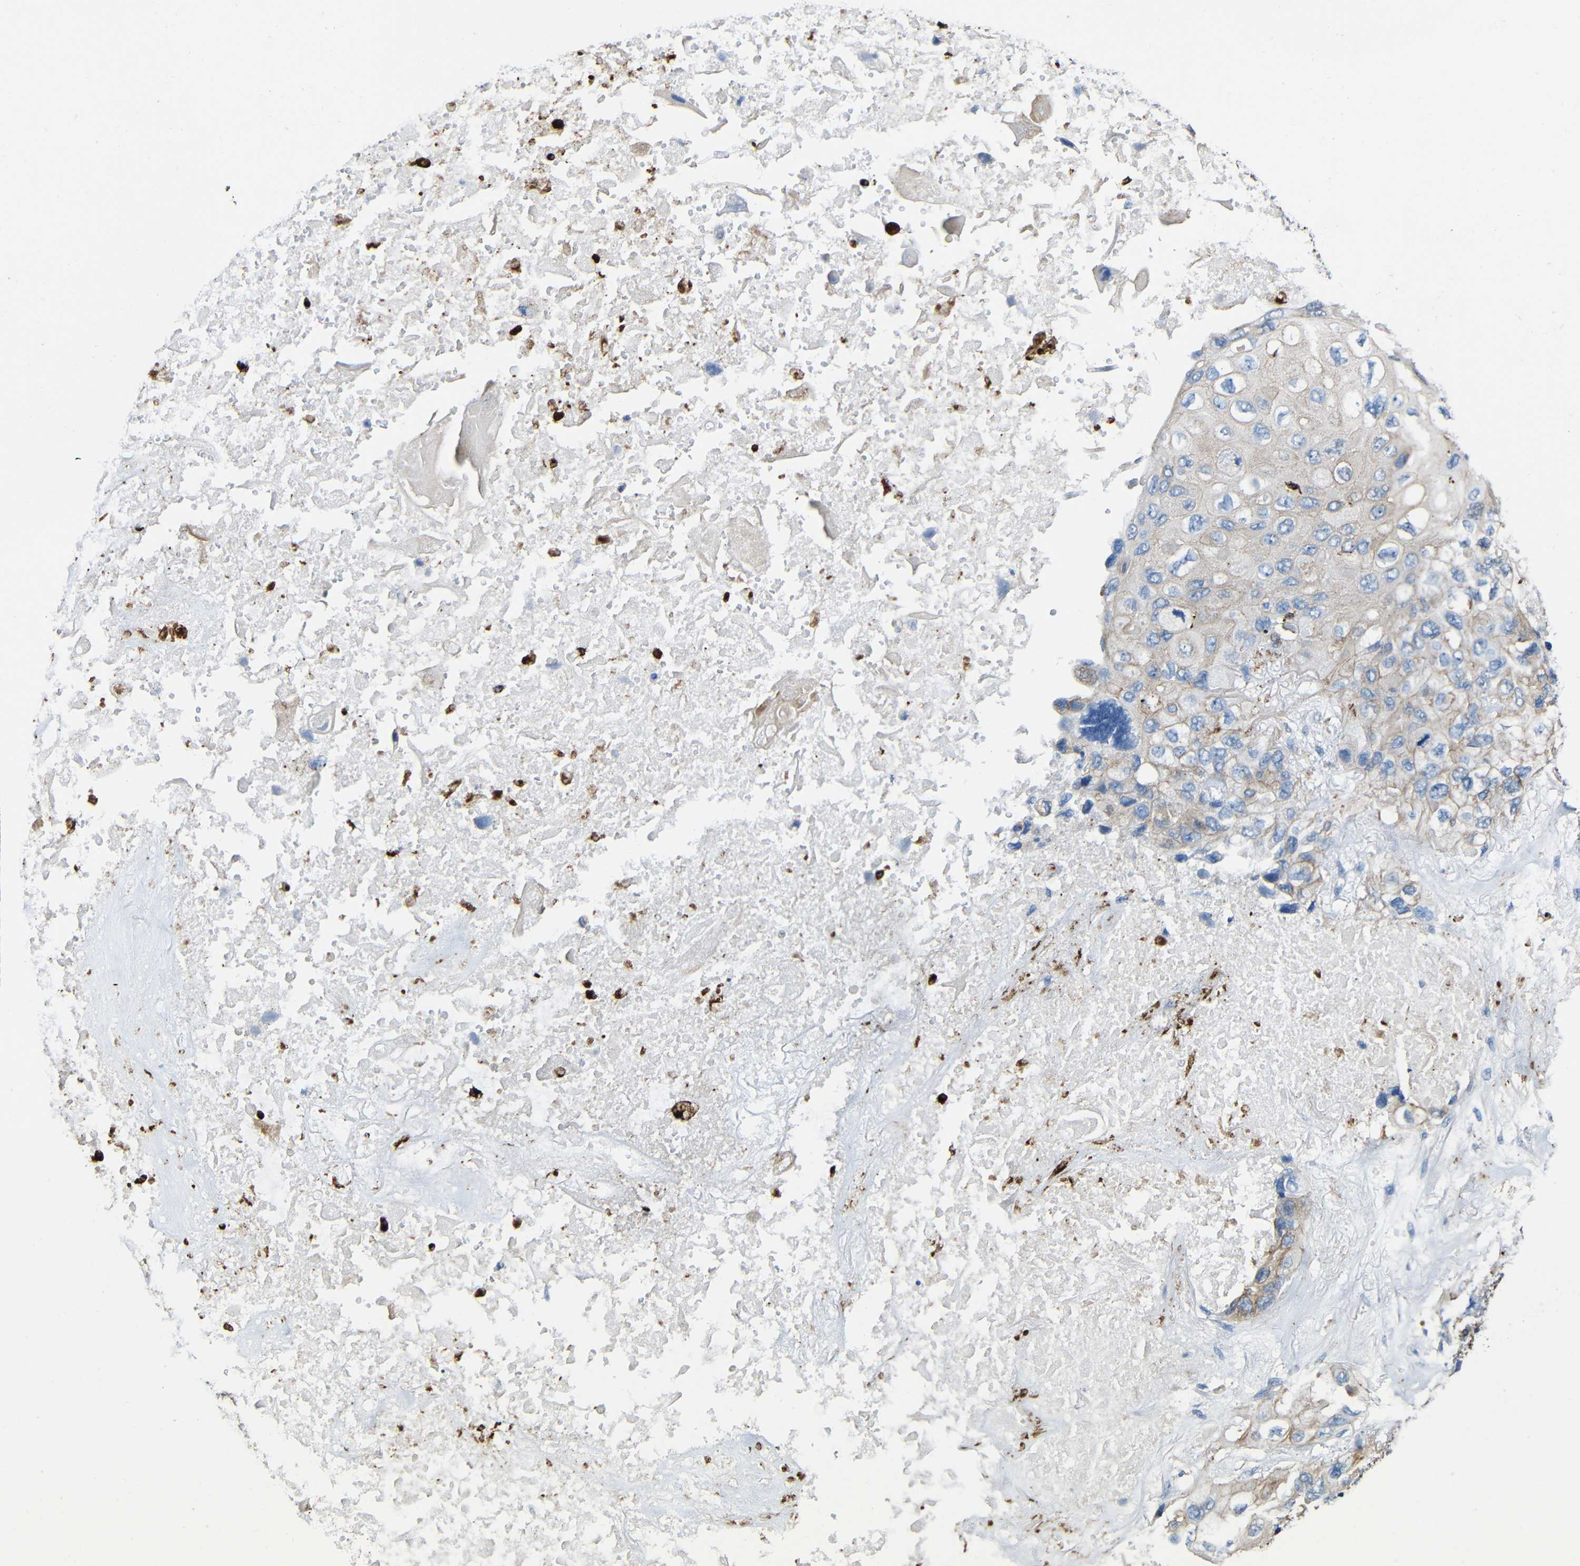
{"staining": {"intensity": "moderate", "quantity": ">75%", "location": "cytoplasmic/membranous"}, "tissue": "lung cancer", "cell_type": "Tumor cells", "image_type": "cancer", "snomed": [{"axis": "morphology", "description": "Squamous cell carcinoma, NOS"}, {"axis": "topography", "description": "Lung"}], "caption": "The photomicrograph displays staining of lung cancer, revealing moderate cytoplasmic/membranous protein positivity (brown color) within tumor cells. The staining is performed using DAB brown chromogen to label protein expression. The nuclei are counter-stained blue using hematoxylin.", "gene": "HLA-DMA", "patient": {"sex": "female", "age": 73}}